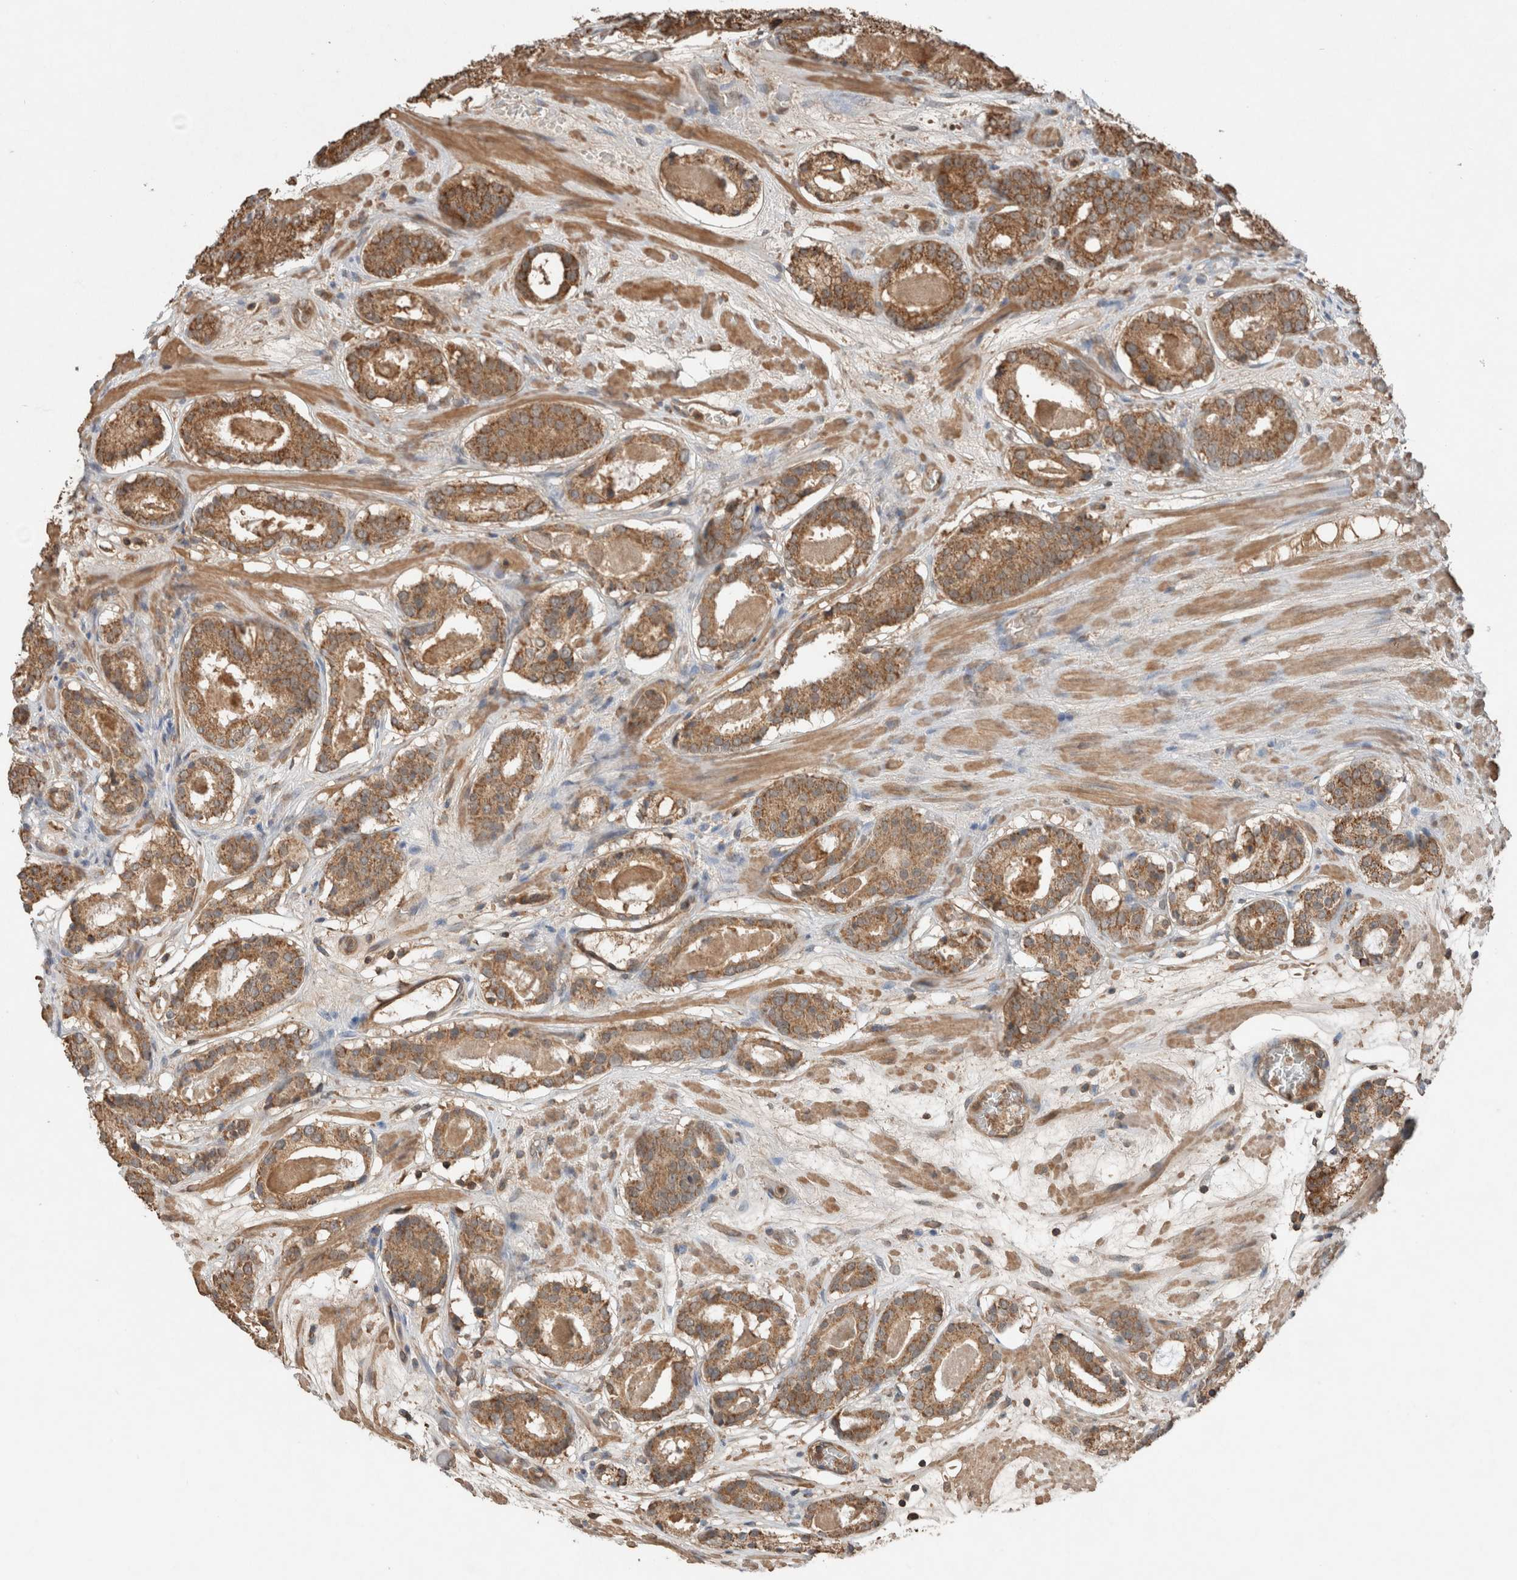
{"staining": {"intensity": "moderate", "quantity": ">75%", "location": "cytoplasmic/membranous"}, "tissue": "prostate cancer", "cell_type": "Tumor cells", "image_type": "cancer", "snomed": [{"axis": "morphology", "description": "Adenocarcinoma, Low grade"}, {"axis": "topography", "description": "Prostate"}], "caption": "Protein staining by IHC reveals moderate cytoplasmic/membranous expression in approximately >75% of tumor cells in prostate cancer (adenocarcinoma (low-grade)).", "gene": "KLK14", "patient": {"sex": "male", "age": 69}}